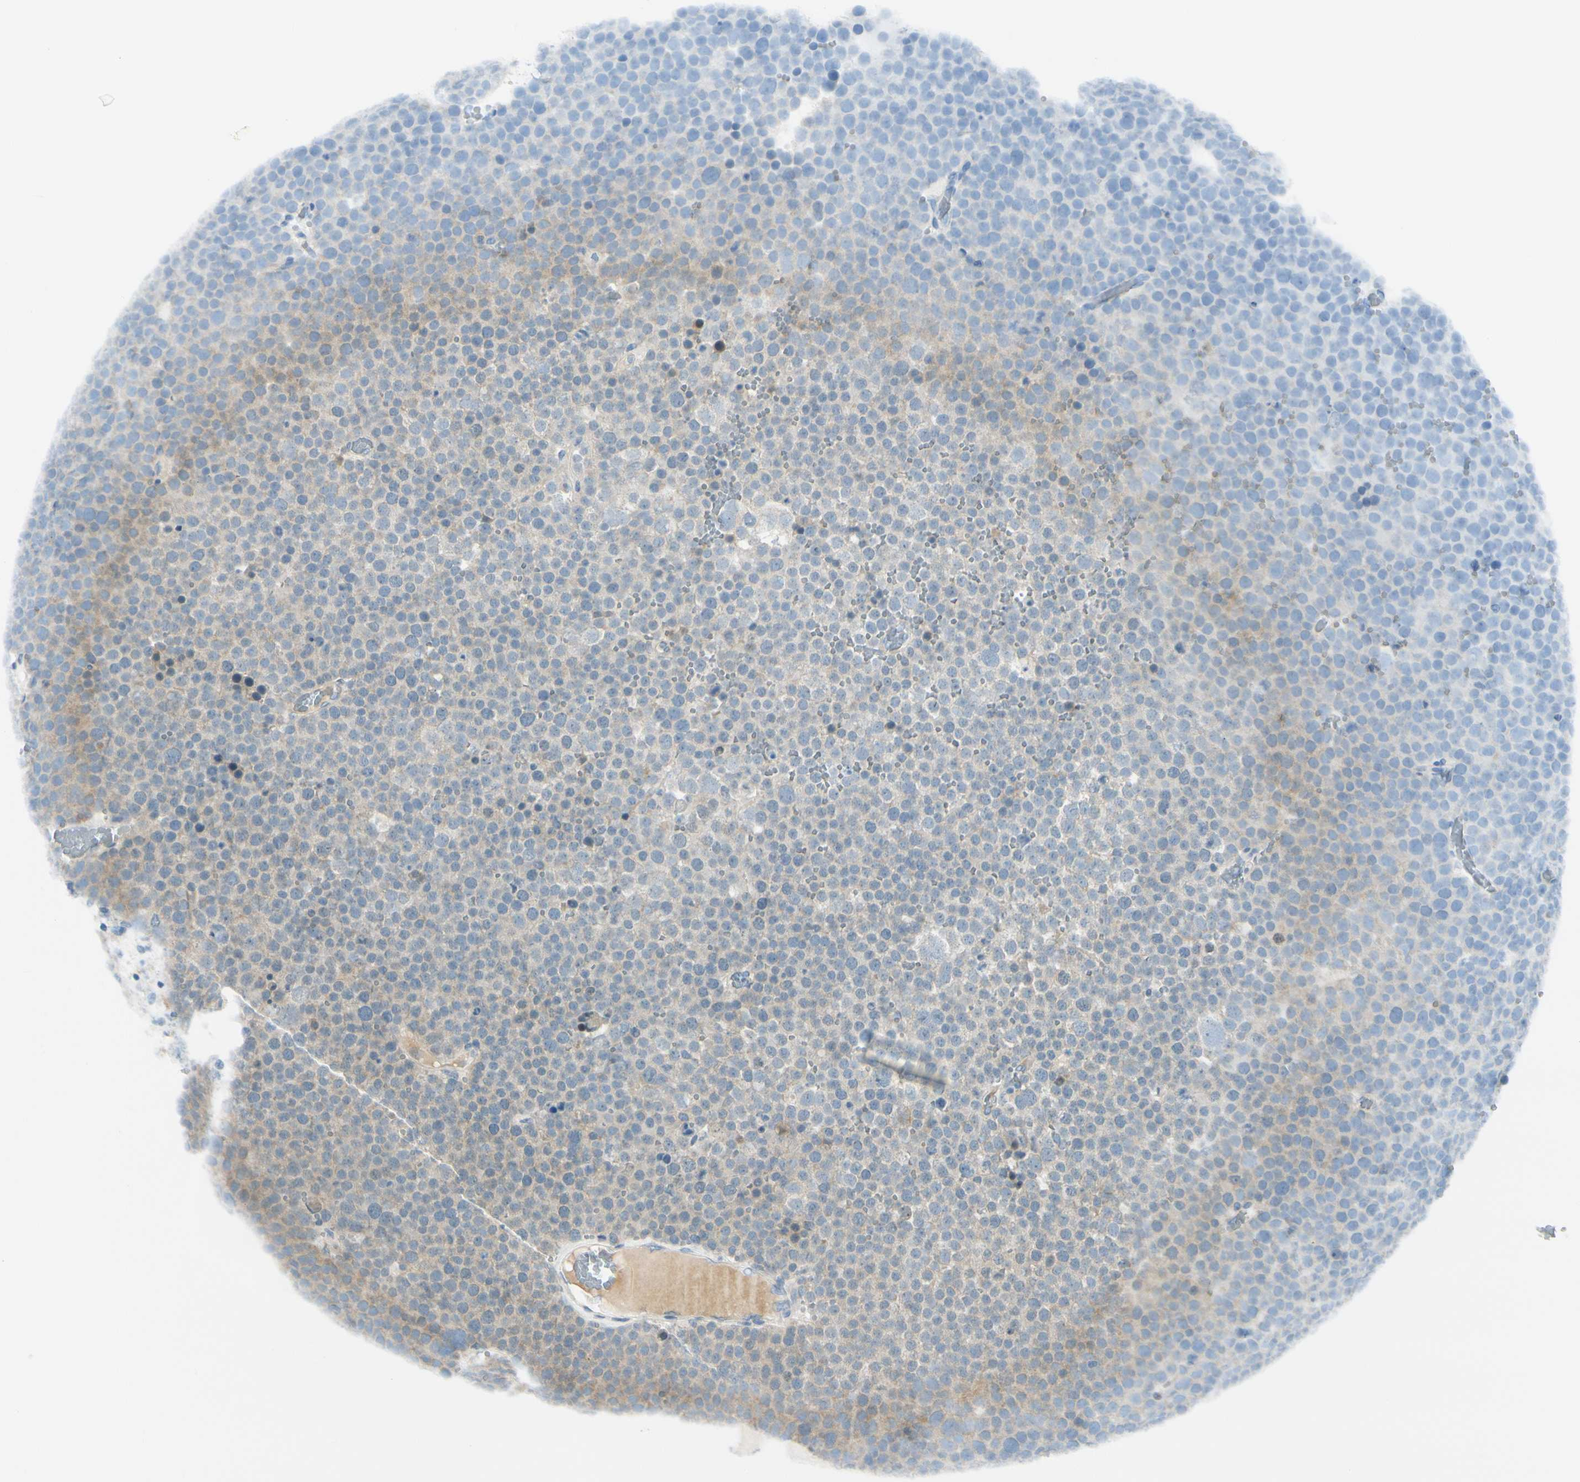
{"staining": {"intensity": "weak", "quantity": "<25%", "location": "cytoplasmic/membranous"}, "tissue": "testis cancer", "cell_type": "Tumor cells", "image_type": "cancer", "snomed": [{"axis": "morphology", "description": "Seminoma, NOS"}, {"axis": "topography", "description": "Testis"}], "caption": "The IHC photomicrograph has no significant staining in tumor cells of testis seminoma tissue. Nuclei are stained in blue.", "gene": "GALNT5", "patient": {"sex": "male", "age": 71}}